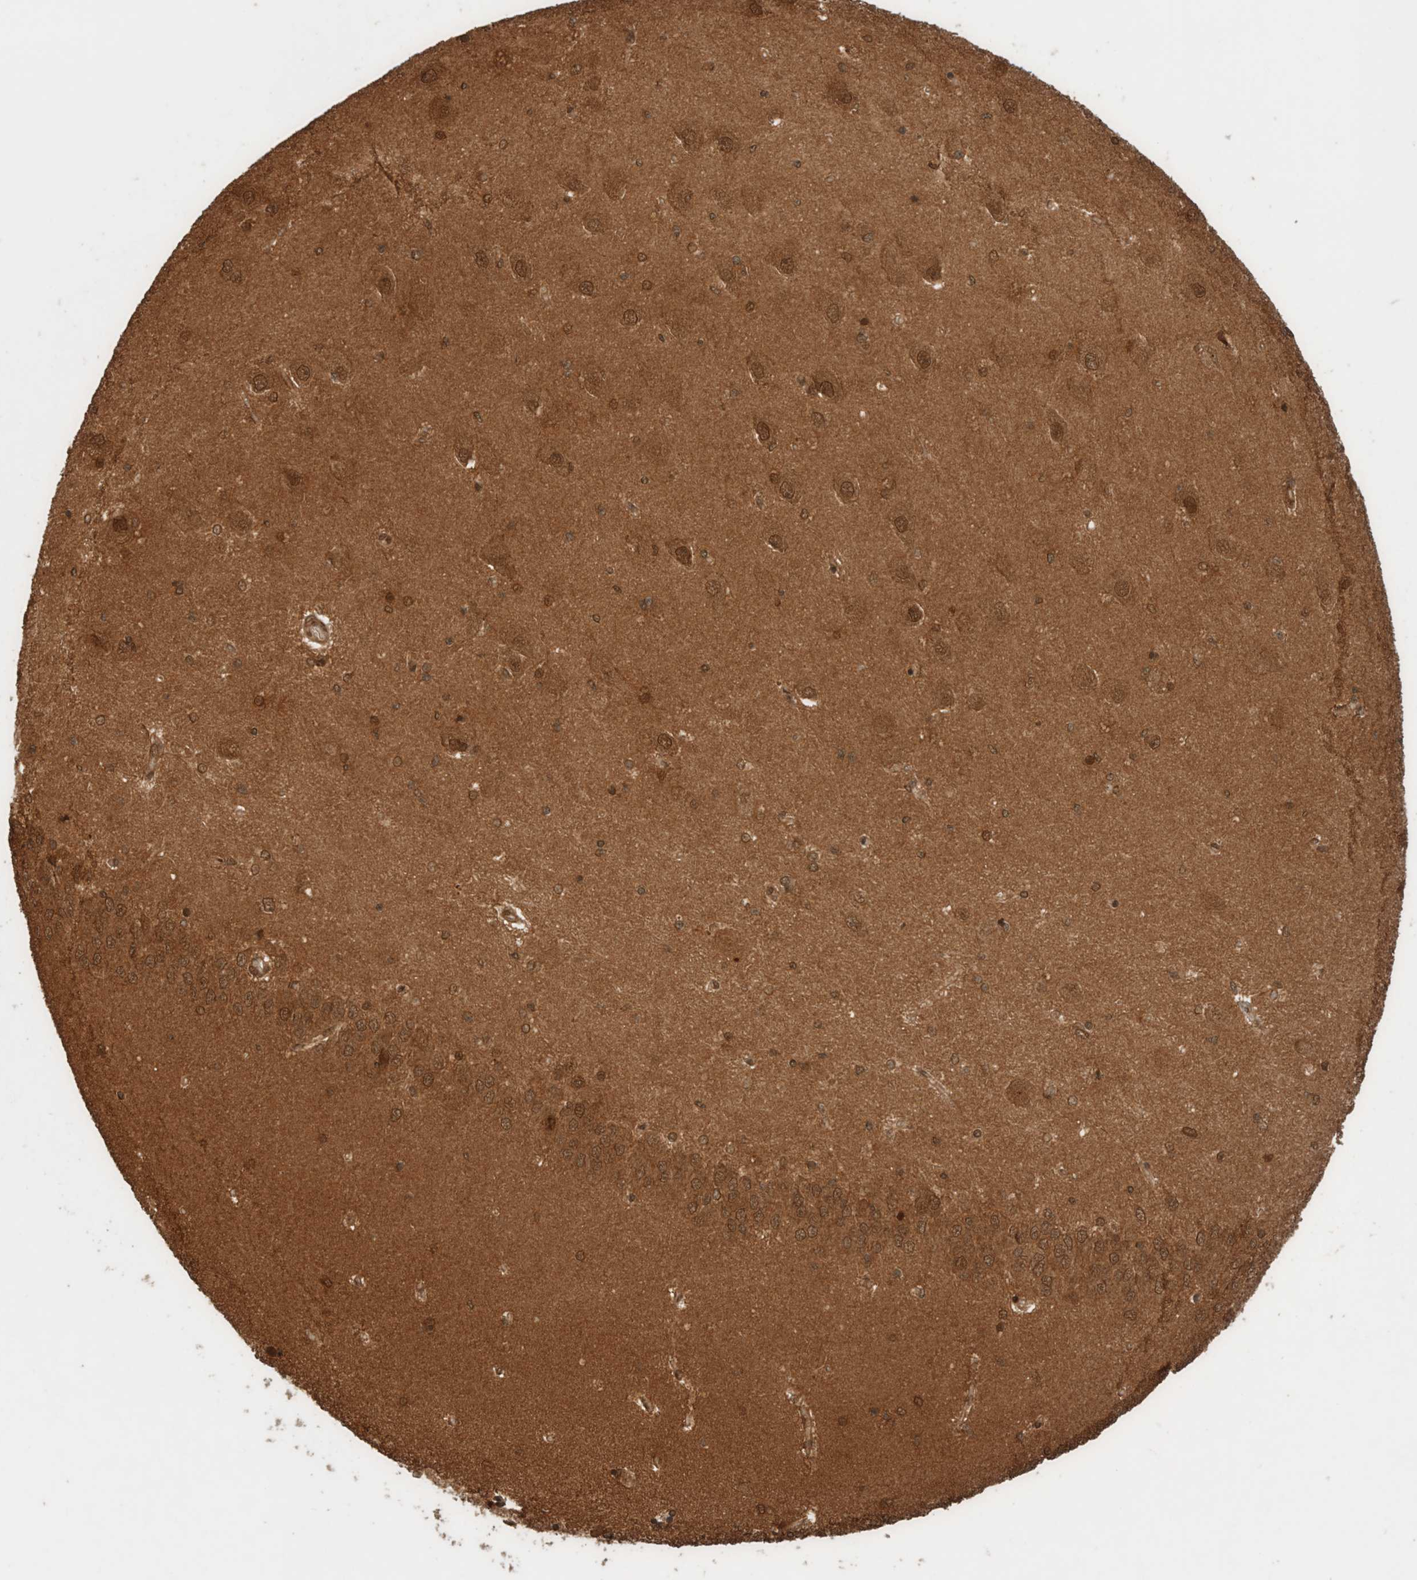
{"staining": {"intensity": "moderate", "quantity": ">75%", "location": "cytoplasmic/membranous,nuclear"}, "tissue": "hippocampus", "cell_type": "Glial cells", "image_type": "normal", "snomed": [{"axis": "morphology", "description": "Normal tissue, NOS"}, {"axis": "topography", "description": "Hippocampus"}], "caption": "Protein expression by immunohistochemistry (IHC) exhibits moderate cytoplasmic/membranous,nuclear expression in about >75% of glial cells in benign hippocampus. Using DAB (3,3'-diaminobenzidine) (brown) and hematoxylin (blue) stains, captured at high magnification using brightfield microscopy.", "gene": "CNTROB", "patient": {"sex": "female", "age": 54}}